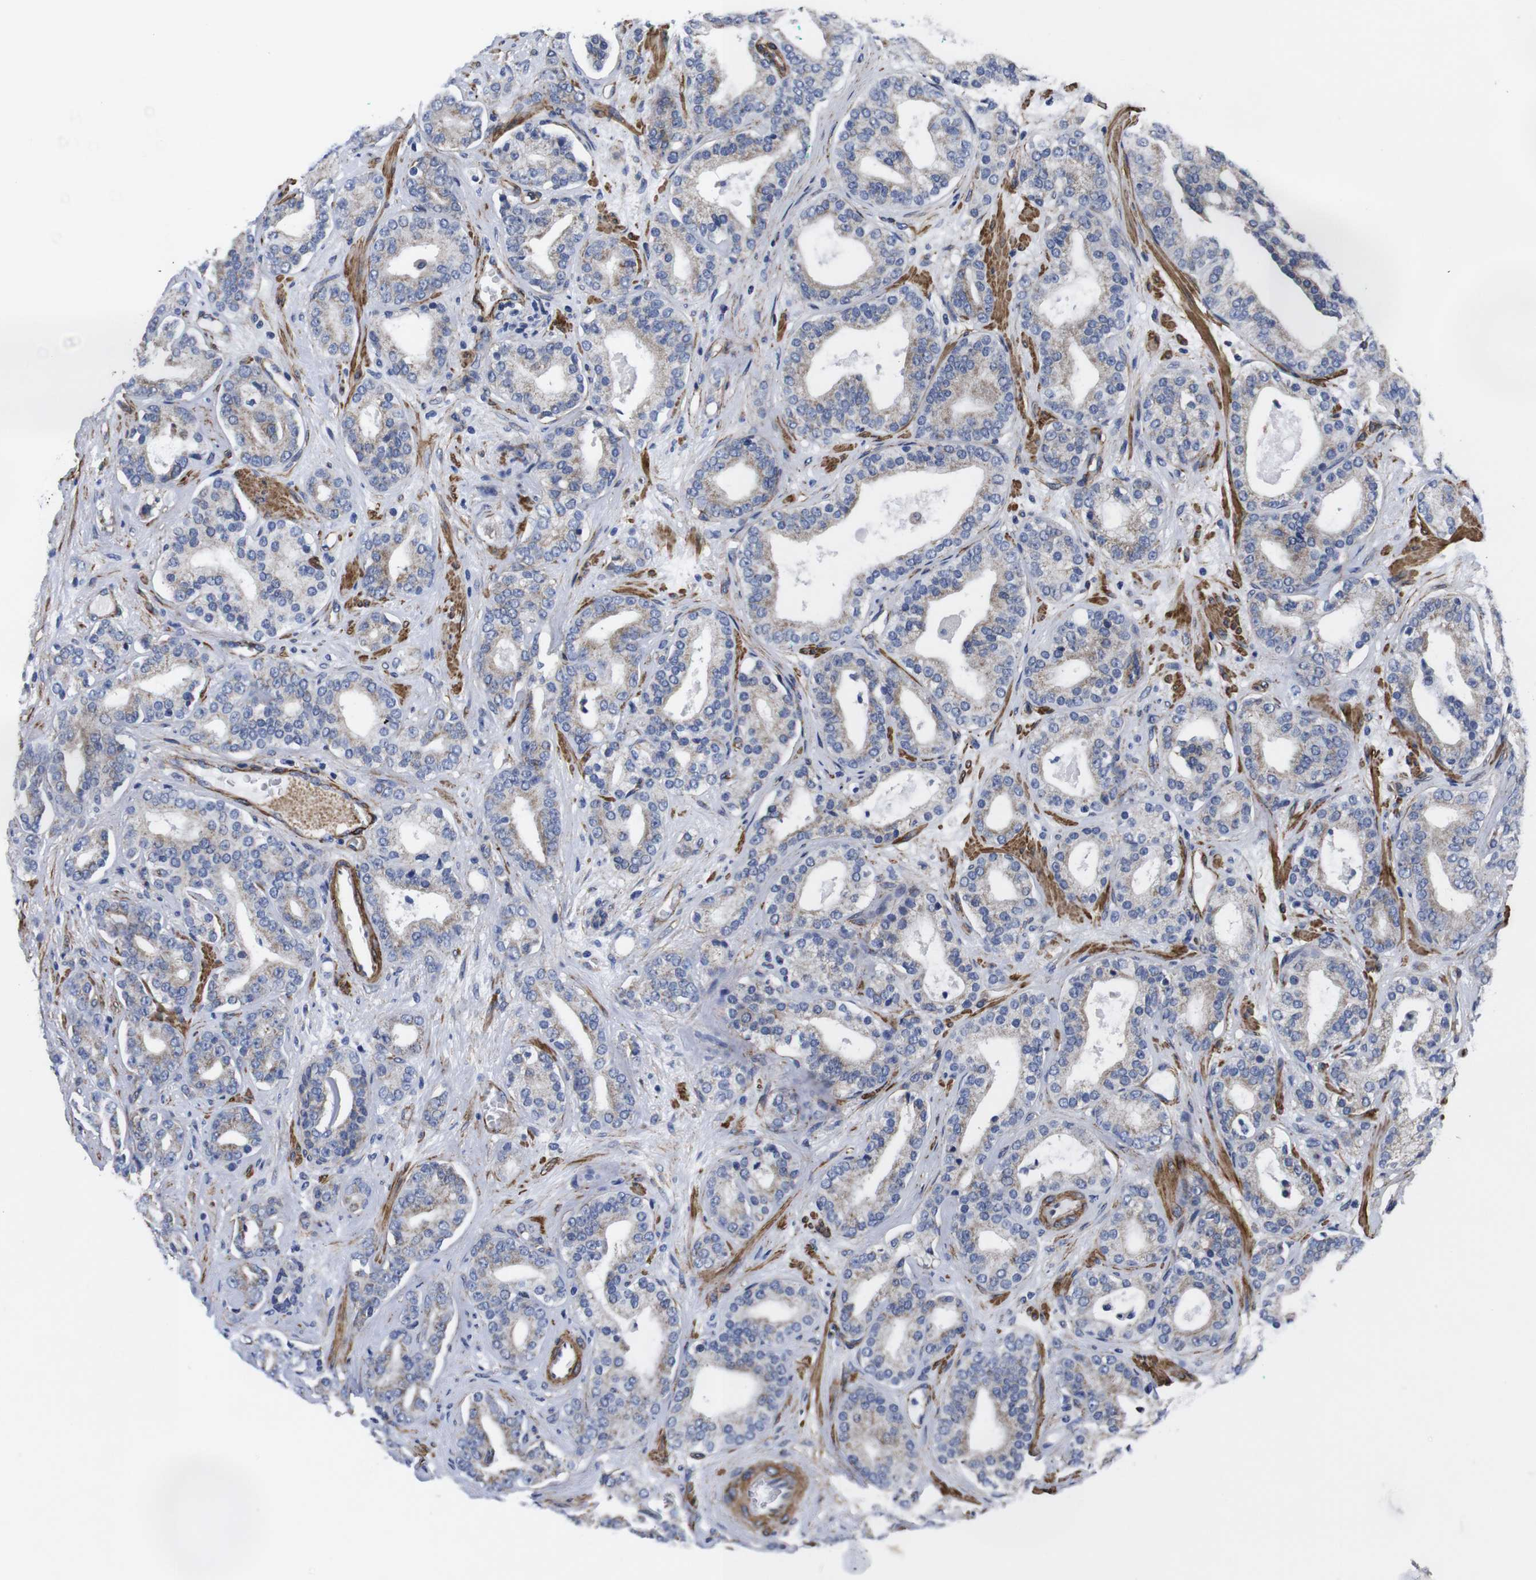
{"staining": {"intensity": "weak", "quantity": "<25%", "location": "cytoplasmic/membranous"}, "tissue": "prostate cancer", "cell_type": "Tumor cells", "image_type": "cancer", "snomed": [{"axis": "morphology", "description": "Adenocarcinoma, Low grade"}, {"axis": "topography", "description": "Prostate"}], "caption": "An image of human prostate cancer (adenocarcinoma (low-grade)) is negative for staining in tumor cells.", "gene": "WNT10A", "patient": {"sex": "male", "age": 63}}